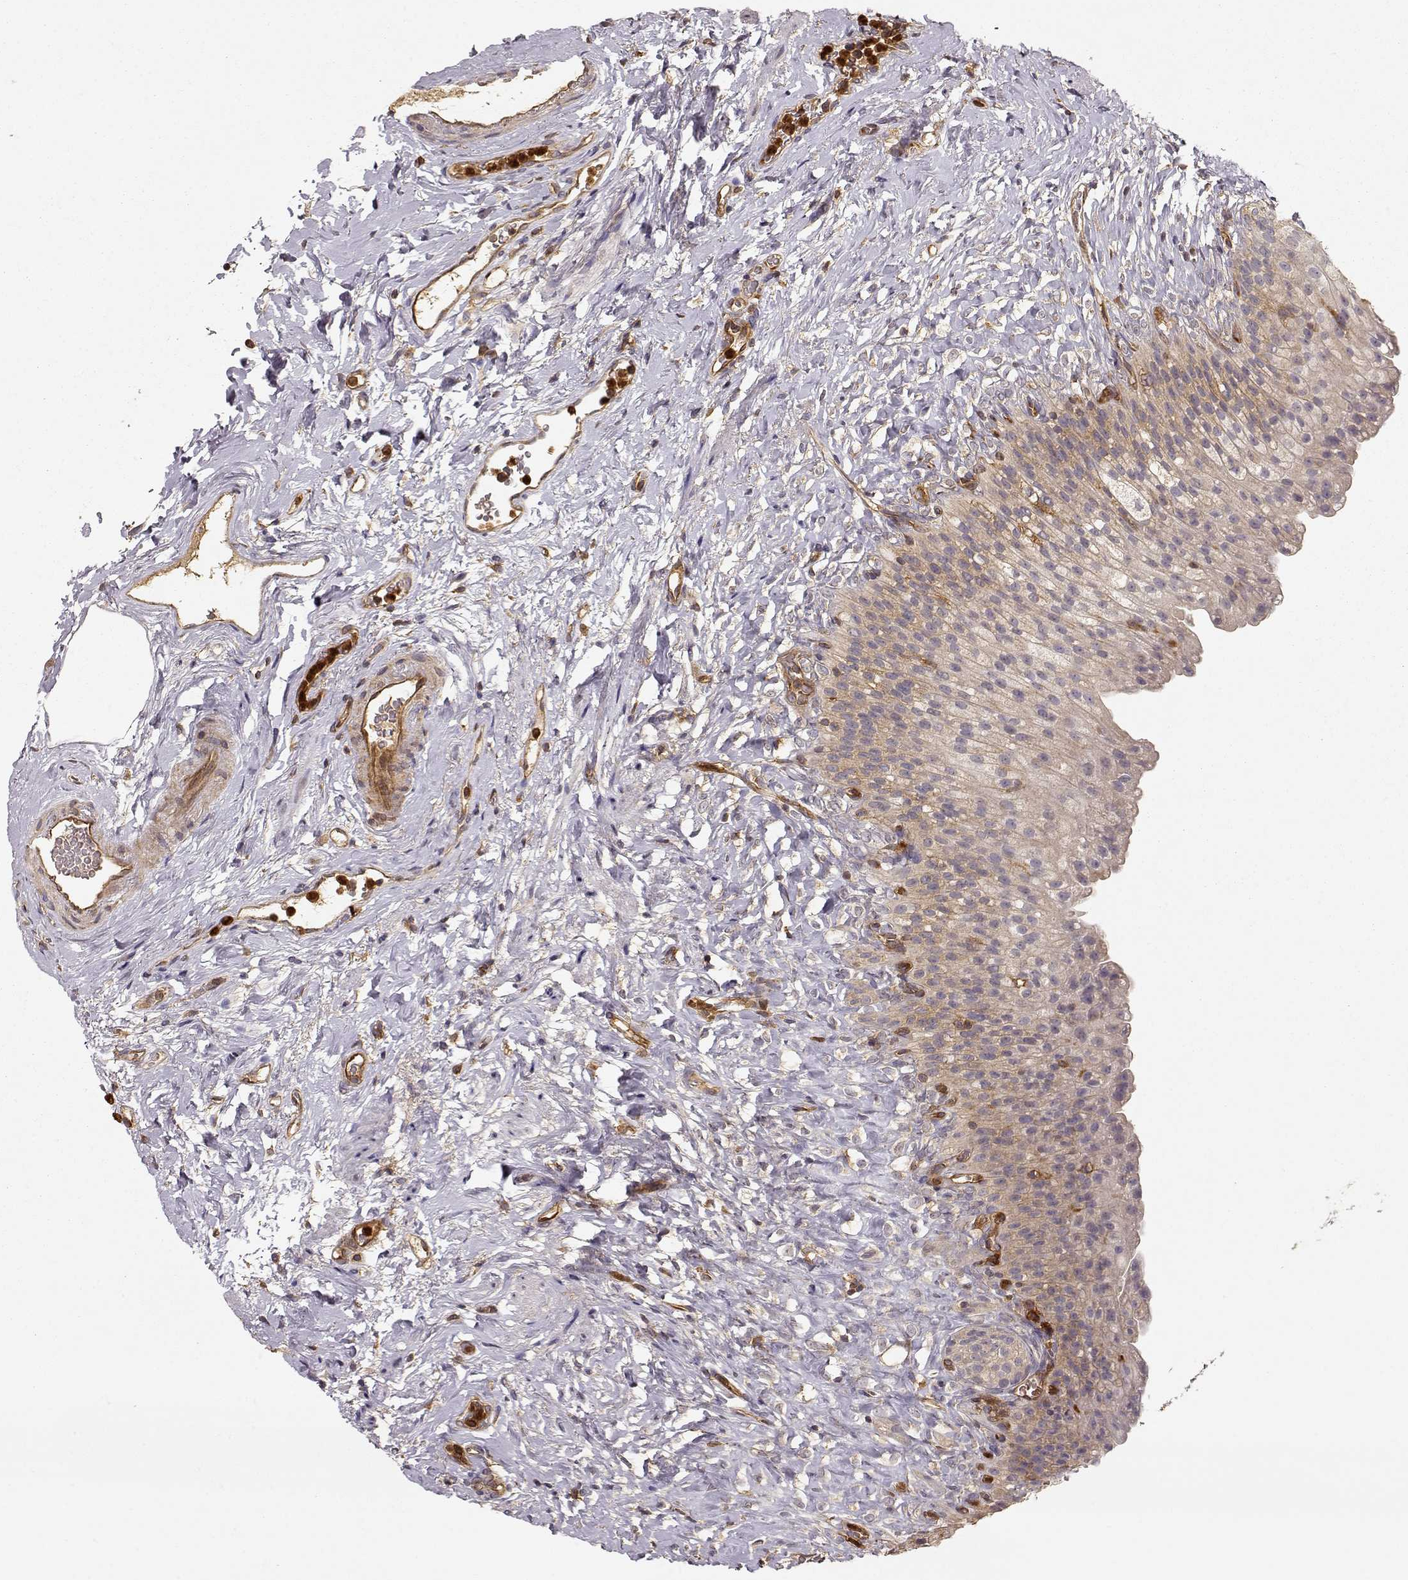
{"staining": {"intensity": "weak", "quantity": ">75%", "location": "cytoplasmic/membranous"}, "tissue": "urinary bladder", "cell_type": "Urothelial cells", "image_type": "normal", "snomed": [{"axis": "morphology", "description": "Normal tissue, NOS"}, {"axis": "topography", "description": "Urinary bladder"}], "caption": "Immunohistochemistry (IHC) of benign human urinary bladder shows low levels of weak cytoplasmic/membranous staining in about >75% of urothelial cells.", "gene": "ARHGEF2", "patient": {"sex": "male", "age": 76}}